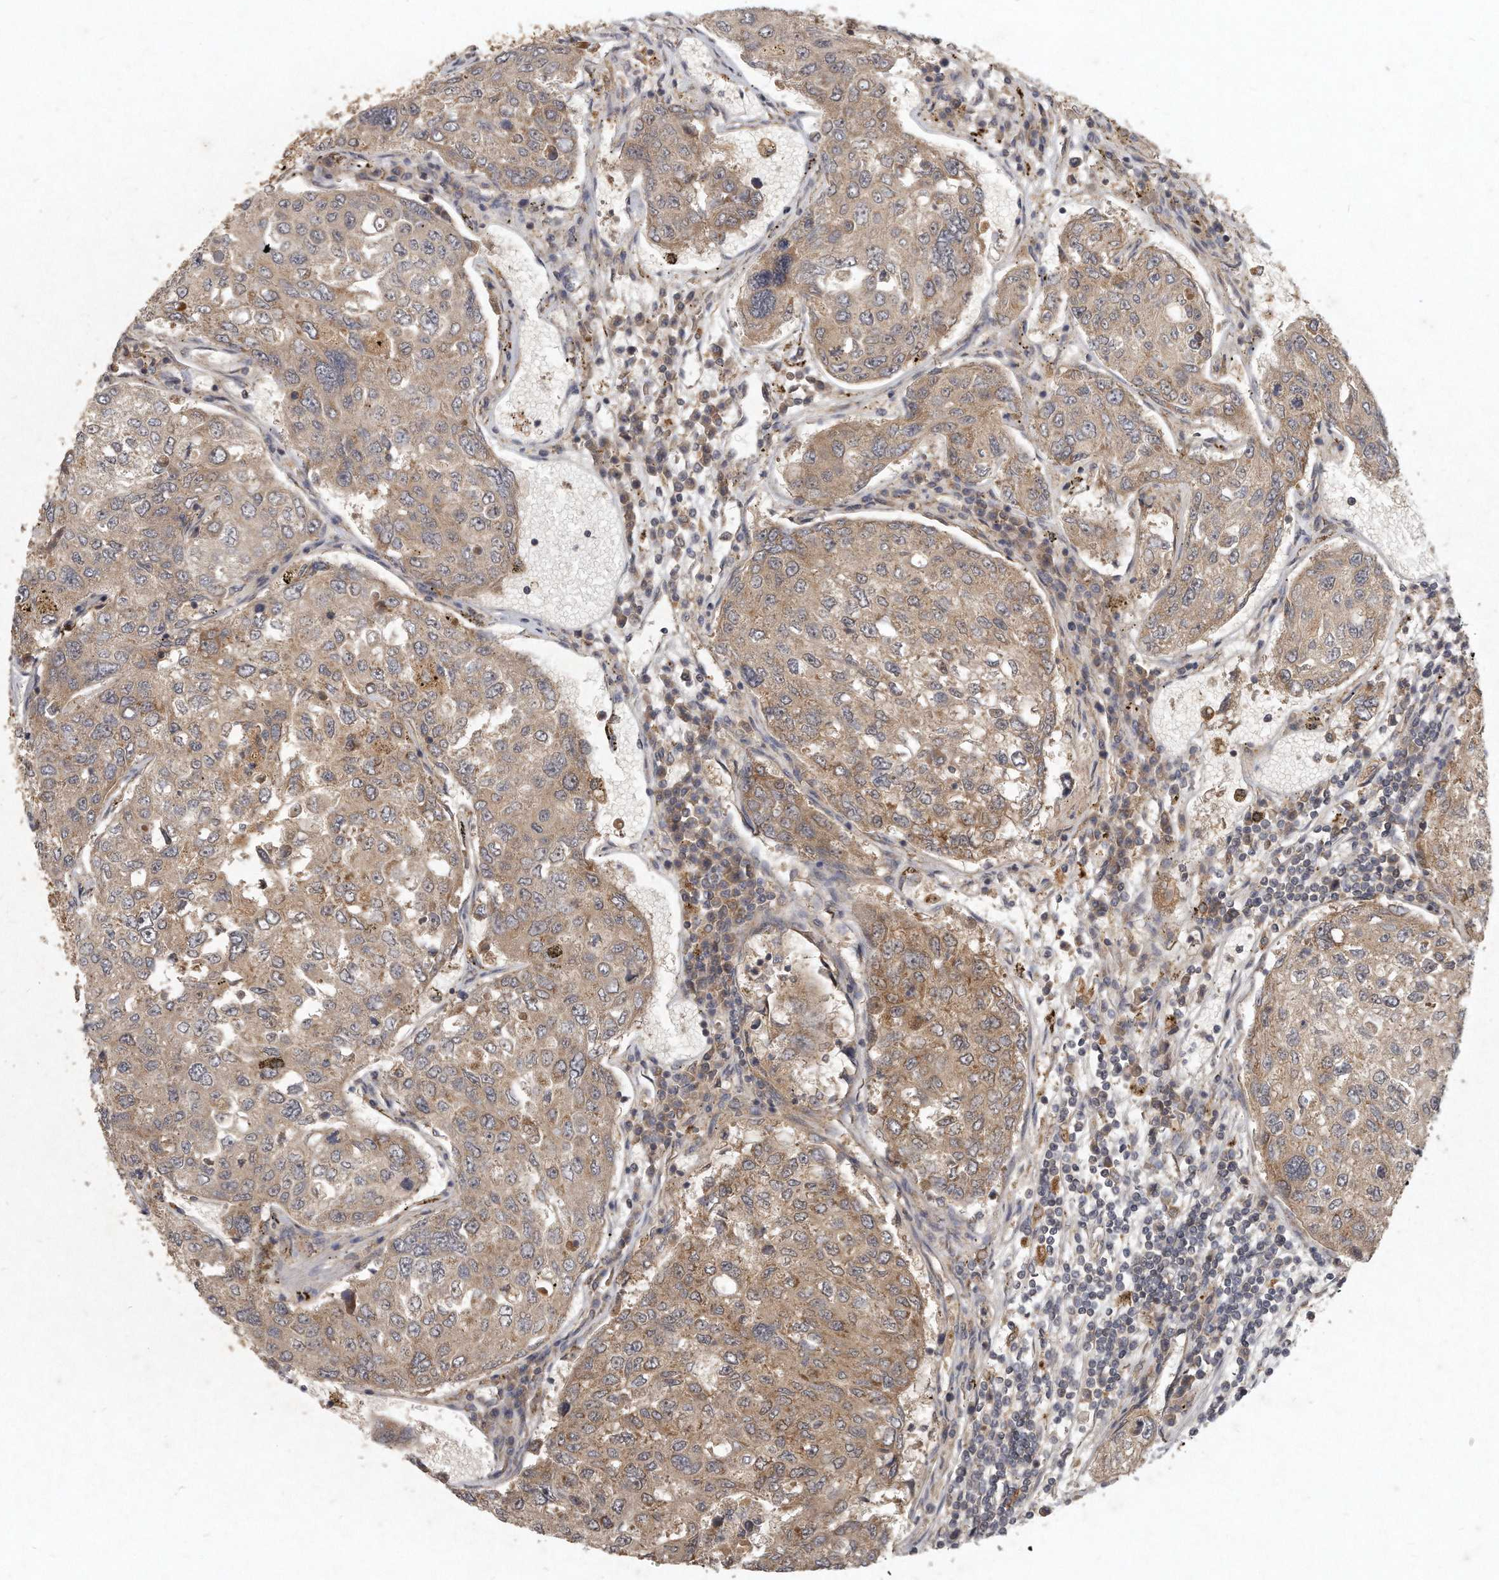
{"staining": {"intensity": "moderate", "quantity": ">75%", "location": "cytoplasmic/membranous"}, "tissue": "urothelial cancer", "cell_type": "Tumor cells", "image_type": "cancer", "snomed": [{"axis": "morphology", "description": "Urothelial carcinoma, High grade"}, {"axis": "topography", "description": "Lymph node"}, {"axis": "topography", "description": "Urinary bladder"}], "caption": "Brown immunohistochemical staining in urothelial cancer displays moderate cytoplasmic/membranous staining in approximately >75% of tumor cells.", "gene": "LGALS8", "patient": {"sex": "male", "age": 51}}